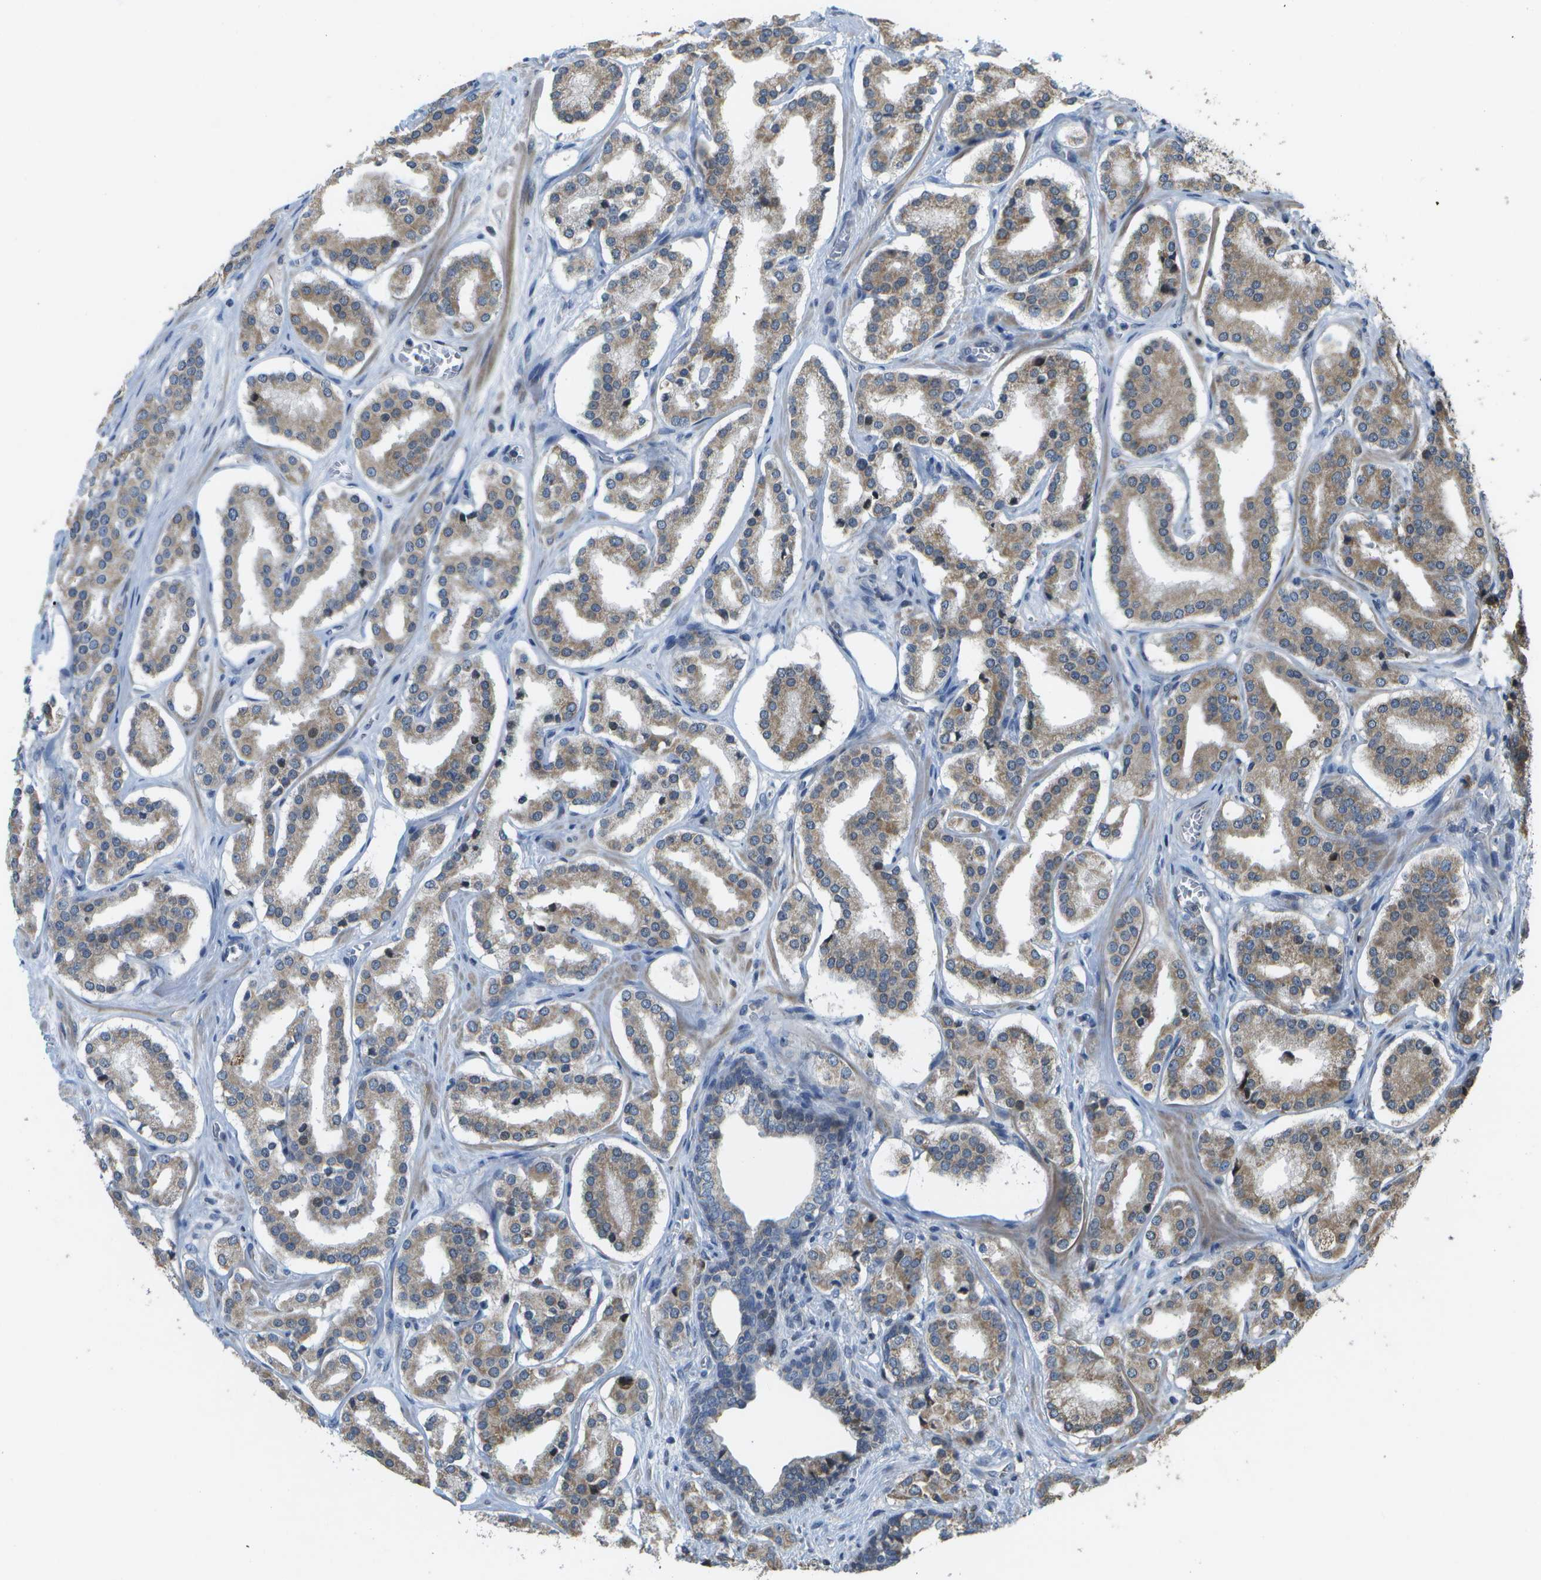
{"staining": {"intensity": "moderate", "quantity": ">75%", "location": "cytoplasmic/membranous"}, "tissue": "prostate cancer", "cell_type": "Tumor cells", "image_type": "cancer", "snomed": [{"axis": "morphology", "description": "Adenocarcinoma, High grade"}, {"axis": "topography", "description": "Prostate"}], "caption": "Human prostate cancer (high-grade adenocarcinoma) stained with a protein marker reveals moderate staining in tumor cells.", "gene": "HADHA", "patient": {"sex": "male", "age": 60}}